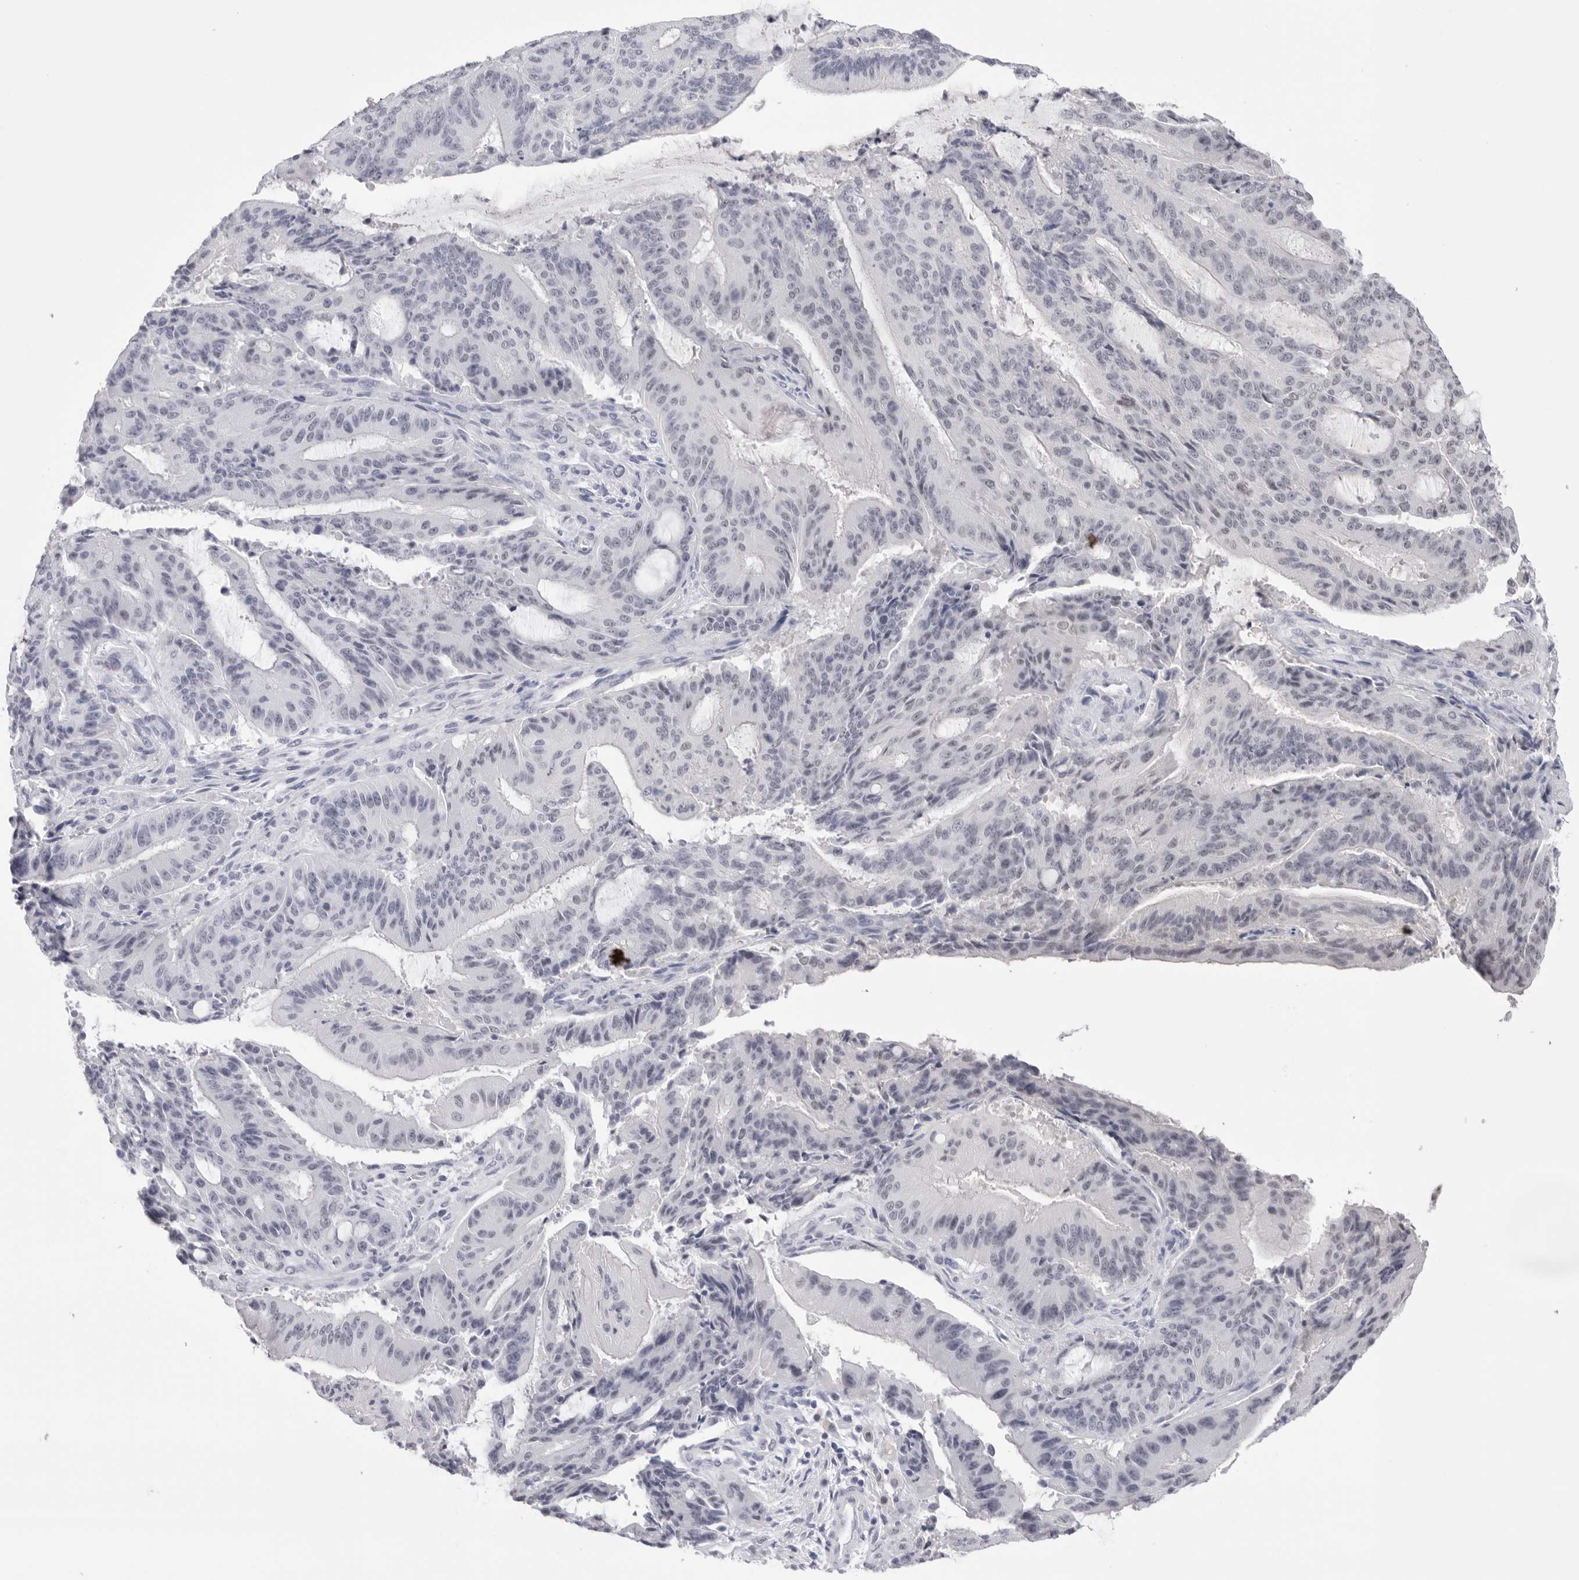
{"staining": {"intensity": "negative", "quantity": "none", "location": "none"}, "tissue": "liver cancer", "cell_type": "Tumor cells", "image_type": "cancer", "snomed": [{"axis": "morphology", "description": "Normal tissue, NOS"}, {"axis": "morphology", "description": "Cholangiocarcinoma"}, {"axis": "topography", "description": "Liver"}, {"axis": "topography", "description": "Peripheral nerve tissue"}], "caption": "Human cholangiocarcinoma (liver) stained for a protein using immunohistochemistry (IHC) reveals no expression in tumor cells.", "gene": "BCLAF3", "patient": {"sex": "female", "age": 73}}